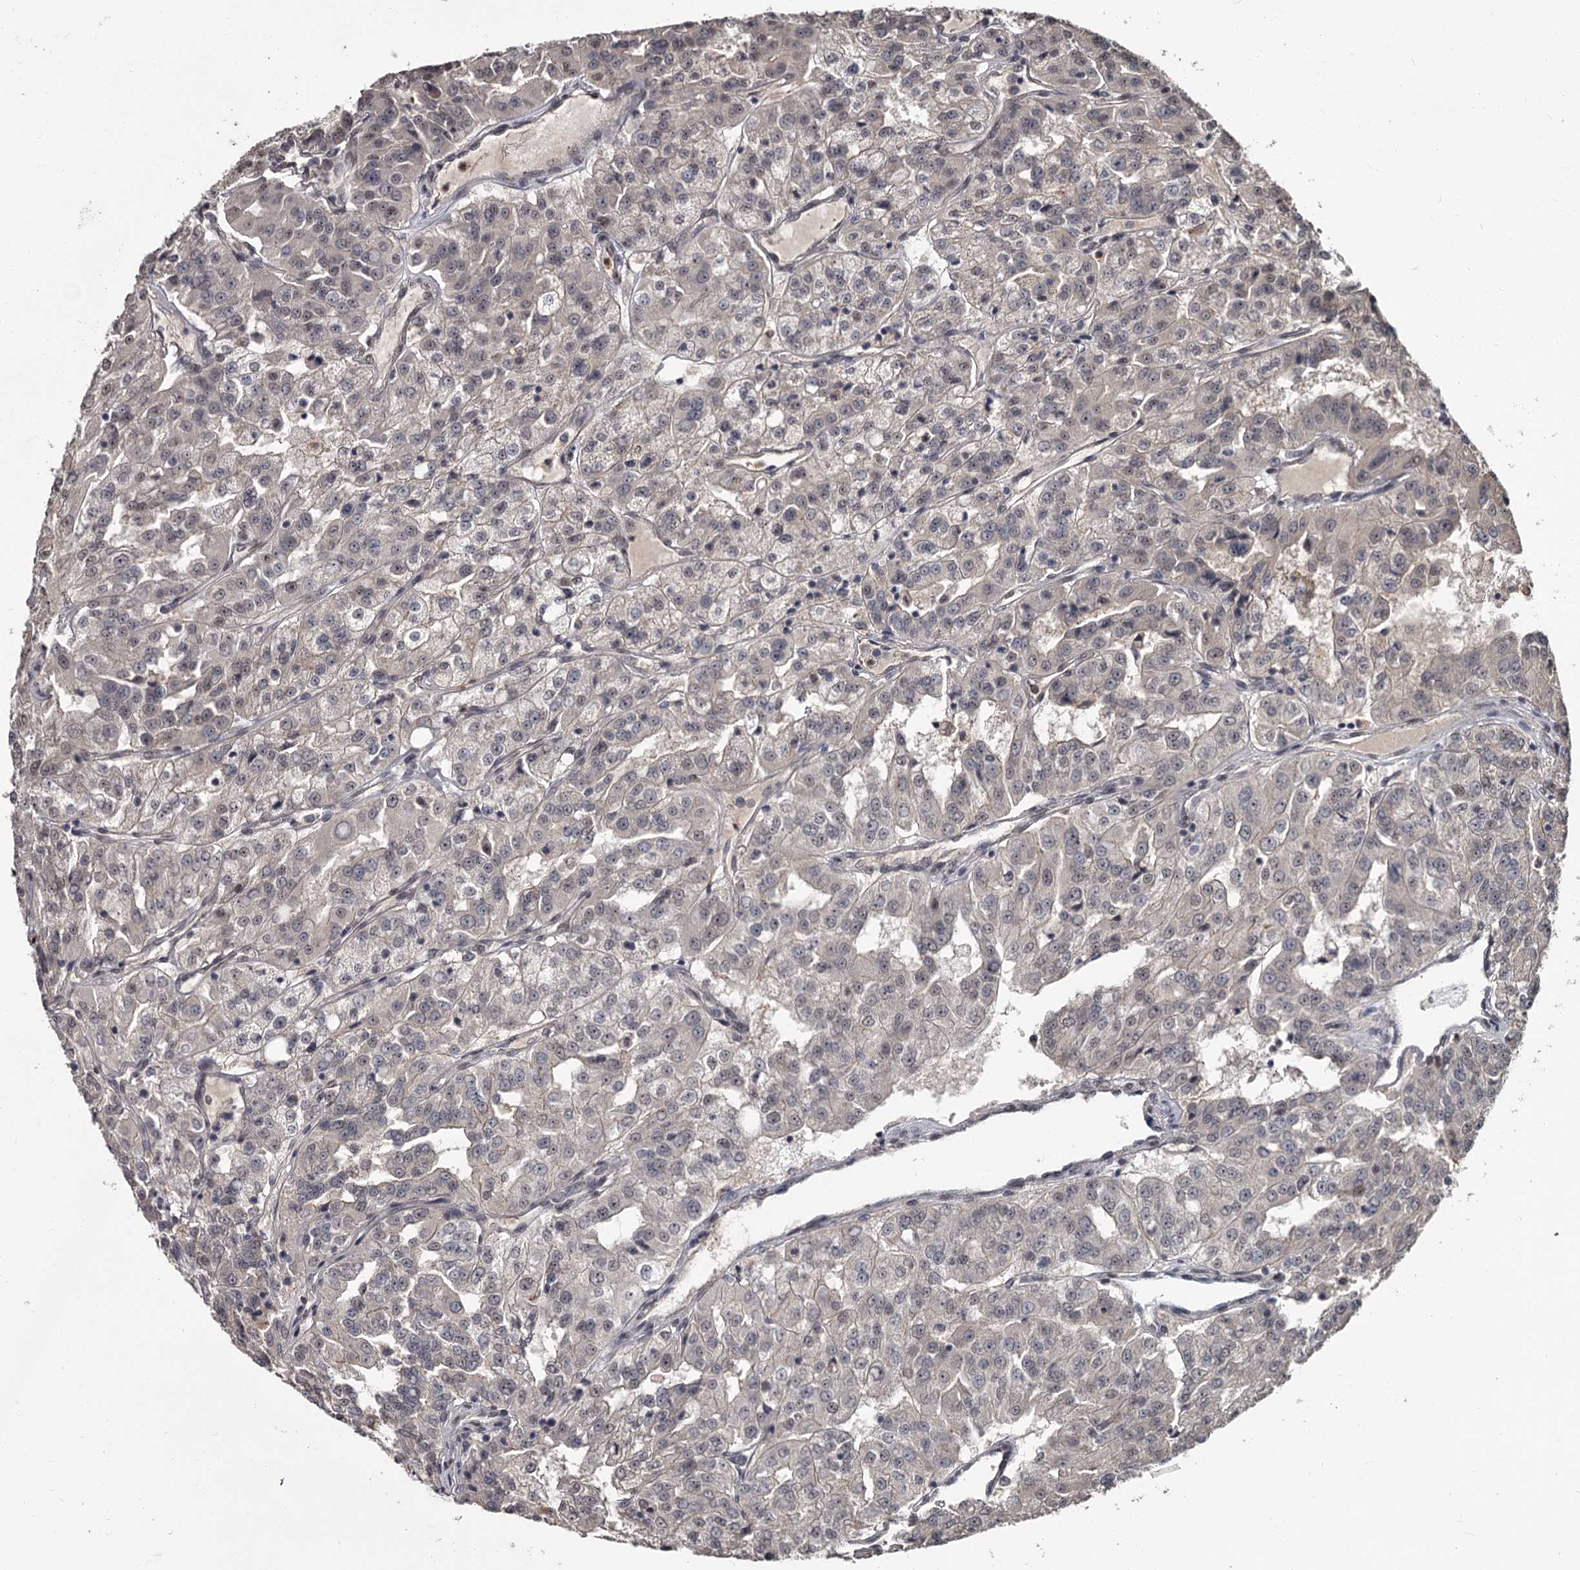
{"staining": {"intensity": "weak", "quantity": "<25%", "location": "nuclear"}, "tissue": "renal cancer", "cell_type": "Tumor cells", "image_type": "cancer", "snomed": [{"axis": "morphology", "description": "Adenocarcinoma, NOS"}, {"axis": "topography", "description": "Kidney"}], "caption": "Human renal cancer (adenocarcinoma) stained for a protein using IHC reveals no expression in tumor cells.", "gene": "PRPF40B", "patient": {"sex": "female", "age": 63}}